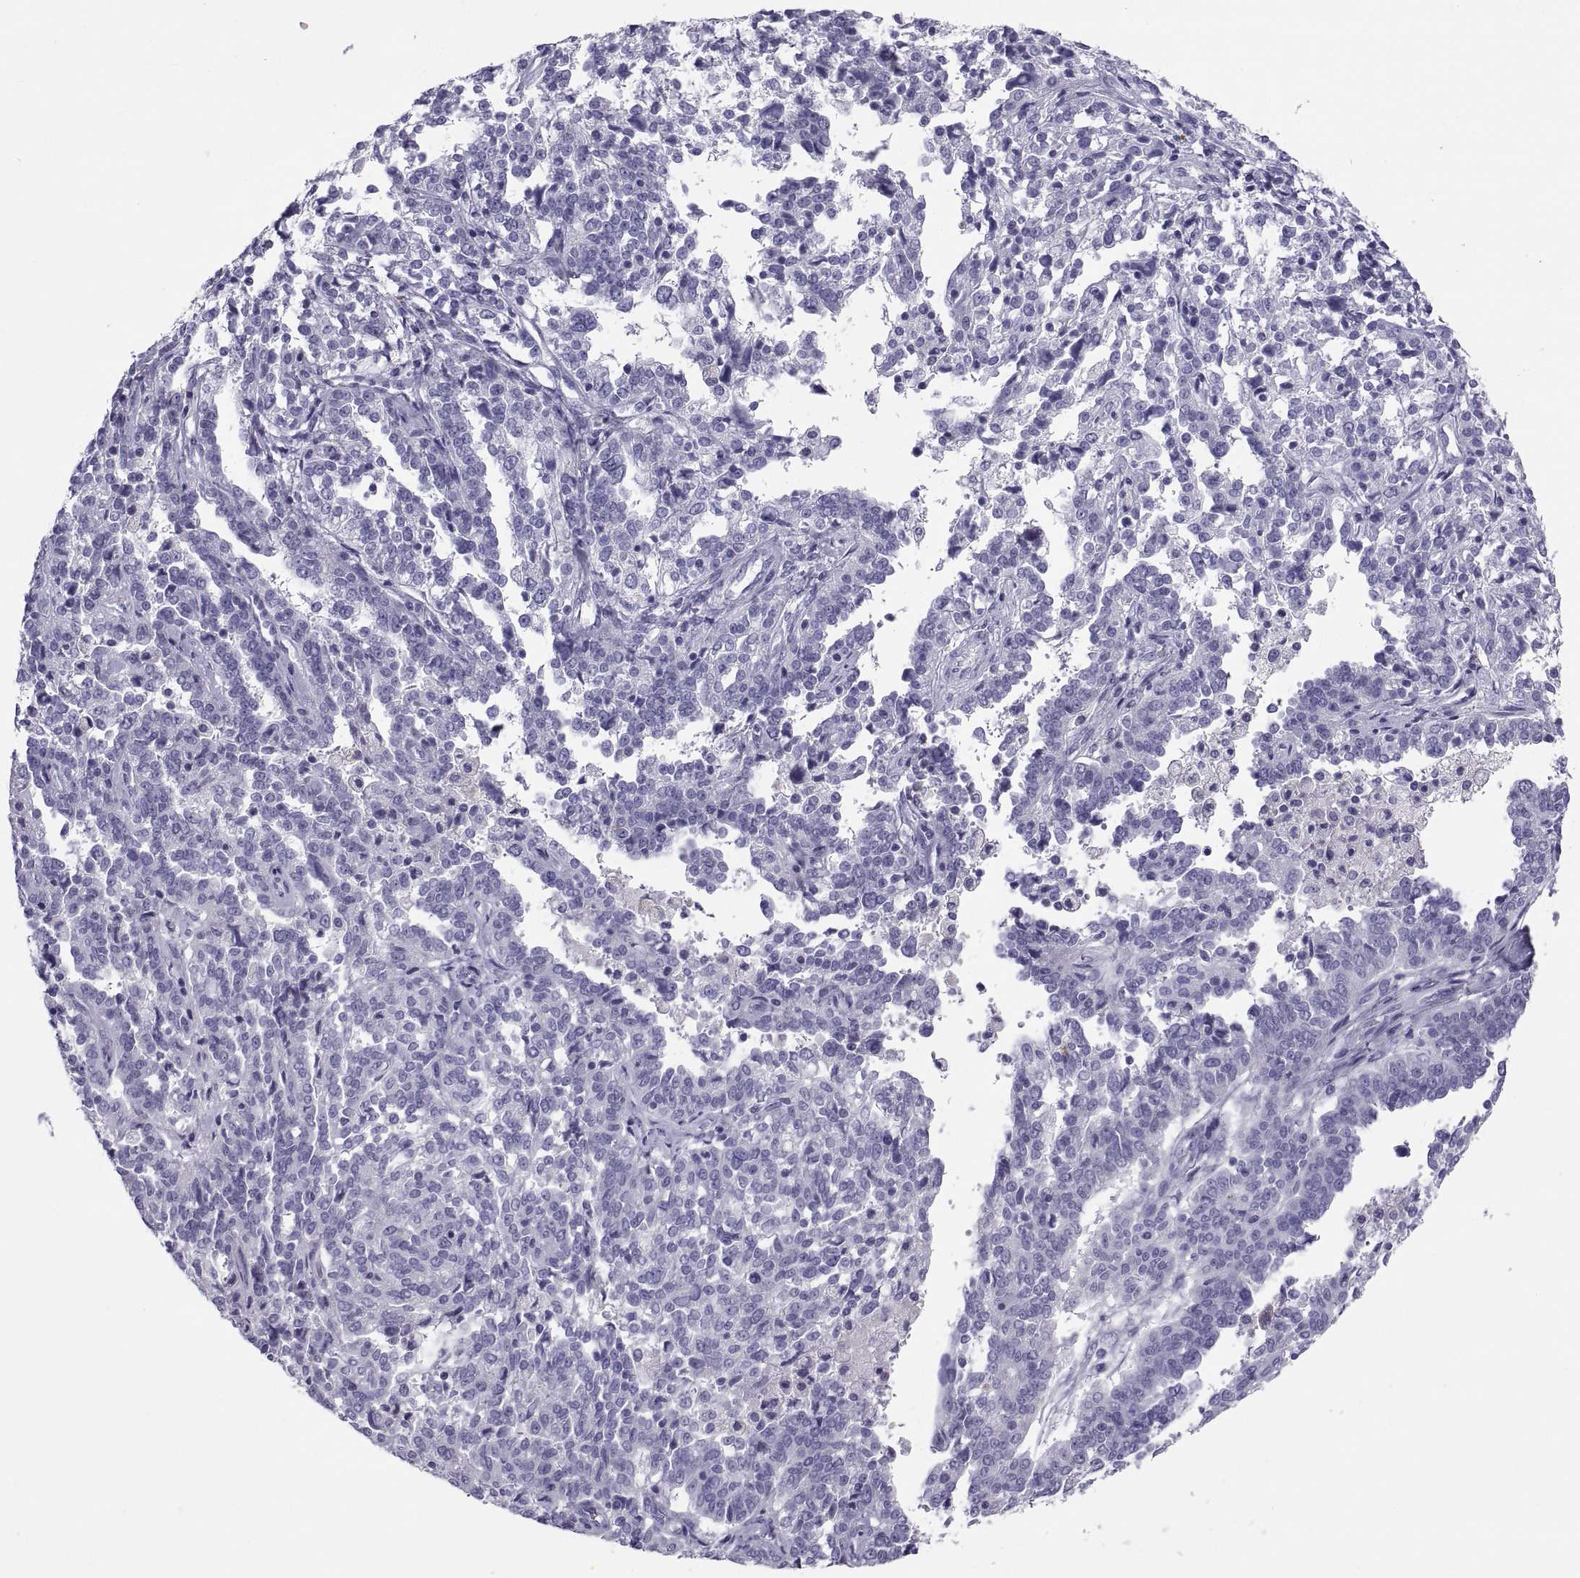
{"staining": {"intensity": "negative", "quantity": "none", "location": "none"}, "tissue": "ovarian cancer", "cell_type": "Tumor cells", "image_type": "cancer", "snomed": [{"axis": "morphology", "description": "Cystadenocarcinoma, serous, NOS"}, {"axis": "topography", "description": "Ovary"}], "caption": "An image of ovarian cancer stained for a protein reveals no brown staining in tumor cells.", "gene": "CT47A10", "patient": {"sex": "female", "age": 67}}